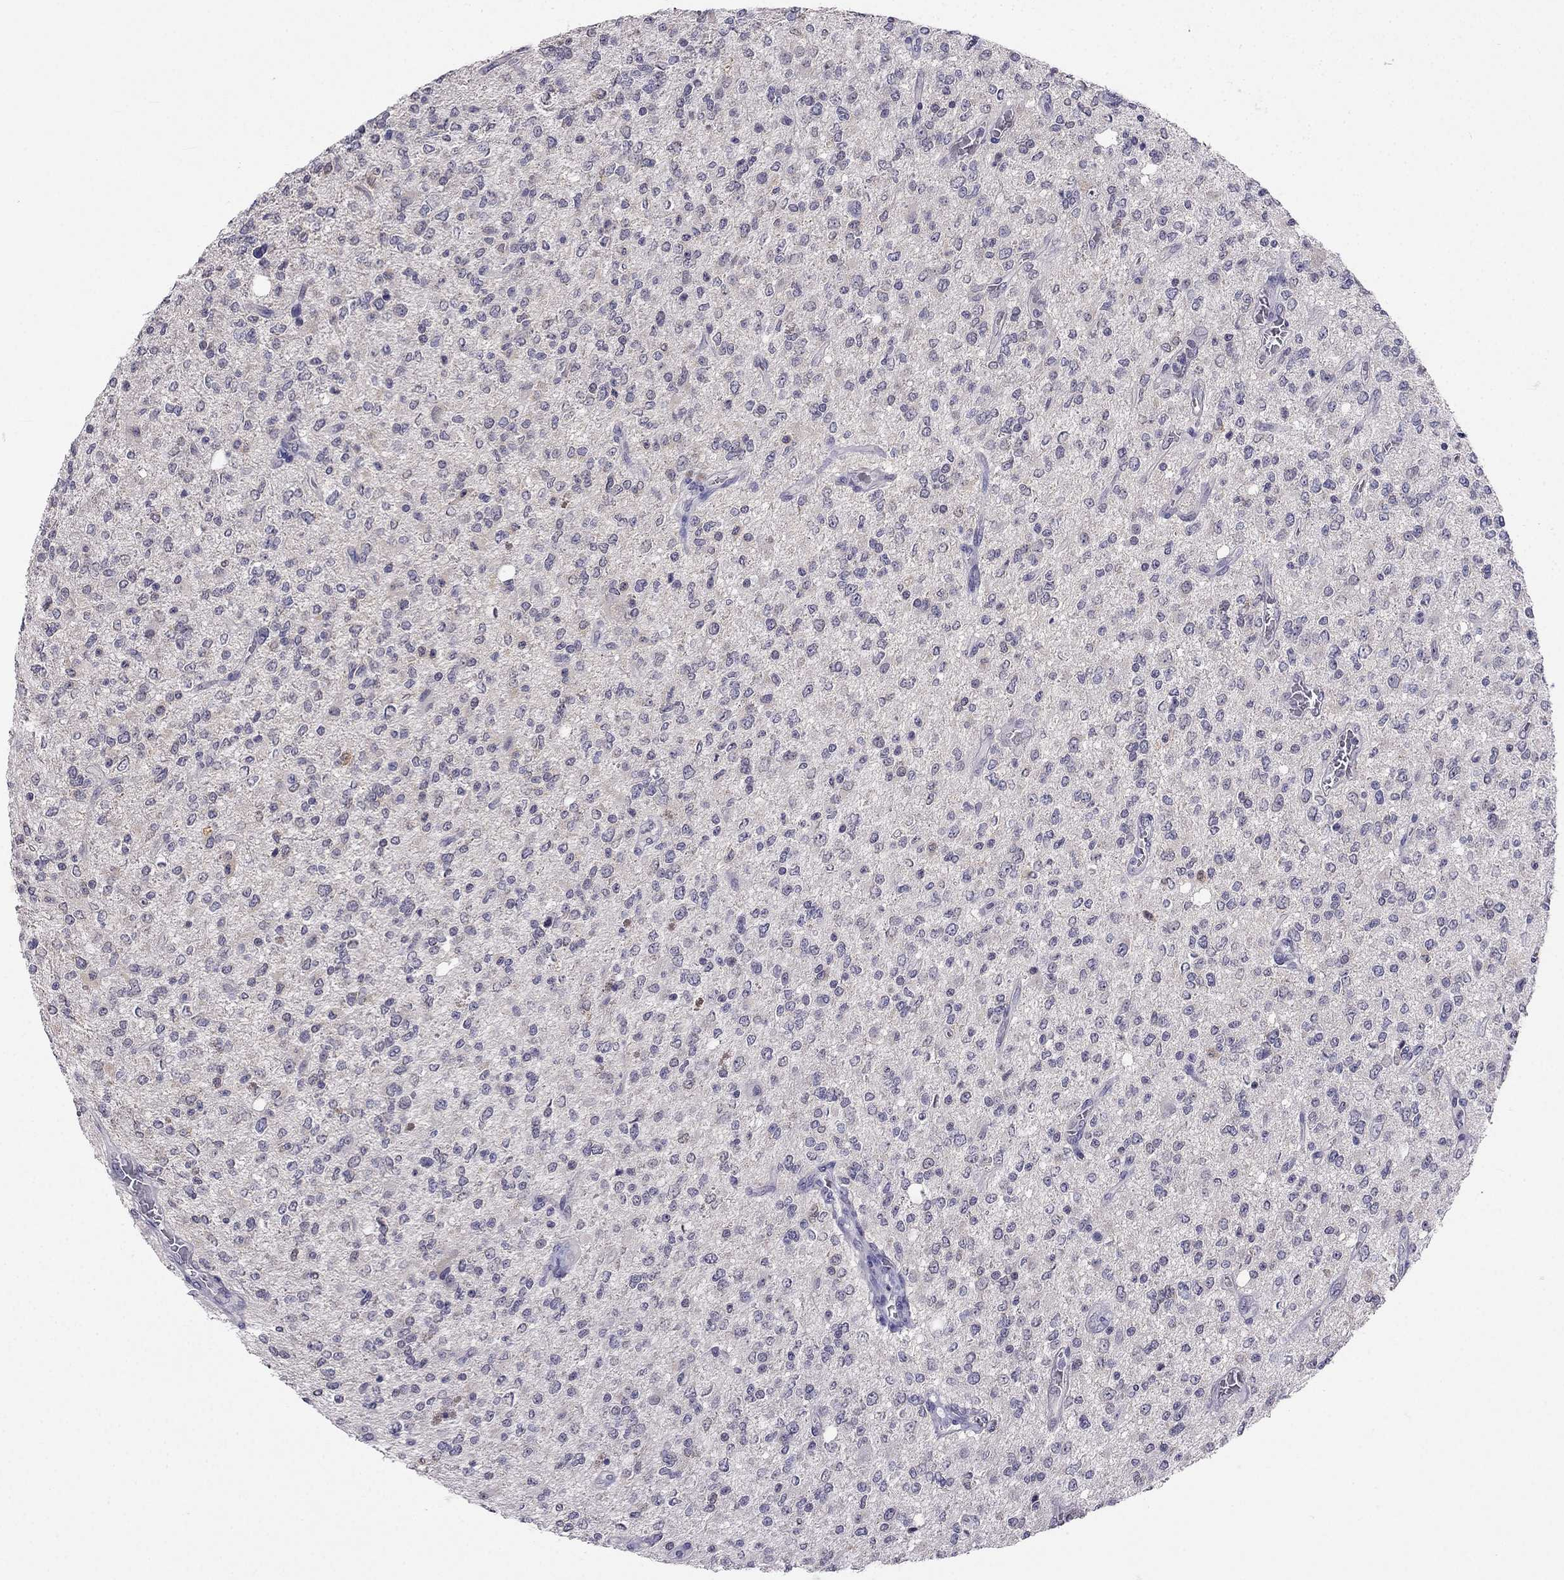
{"staining": {"intensity": "negative", "quantity": "none", "location": "none"}, "tissue": "glioma", "cell_type": "Tumor cells", "image_type": "cancer", "snomed": [{"axis": "morphology", "description": "Glioma, malignant, Low grade"}, {"axis": "topography", "description": "Brain"}], "caption": "Immunohistochemistry (IHC) of glioma exhibits no expression in tumor cells.", "gene": "C16orf89", "patient": {"sex": "male", "age": 67}}